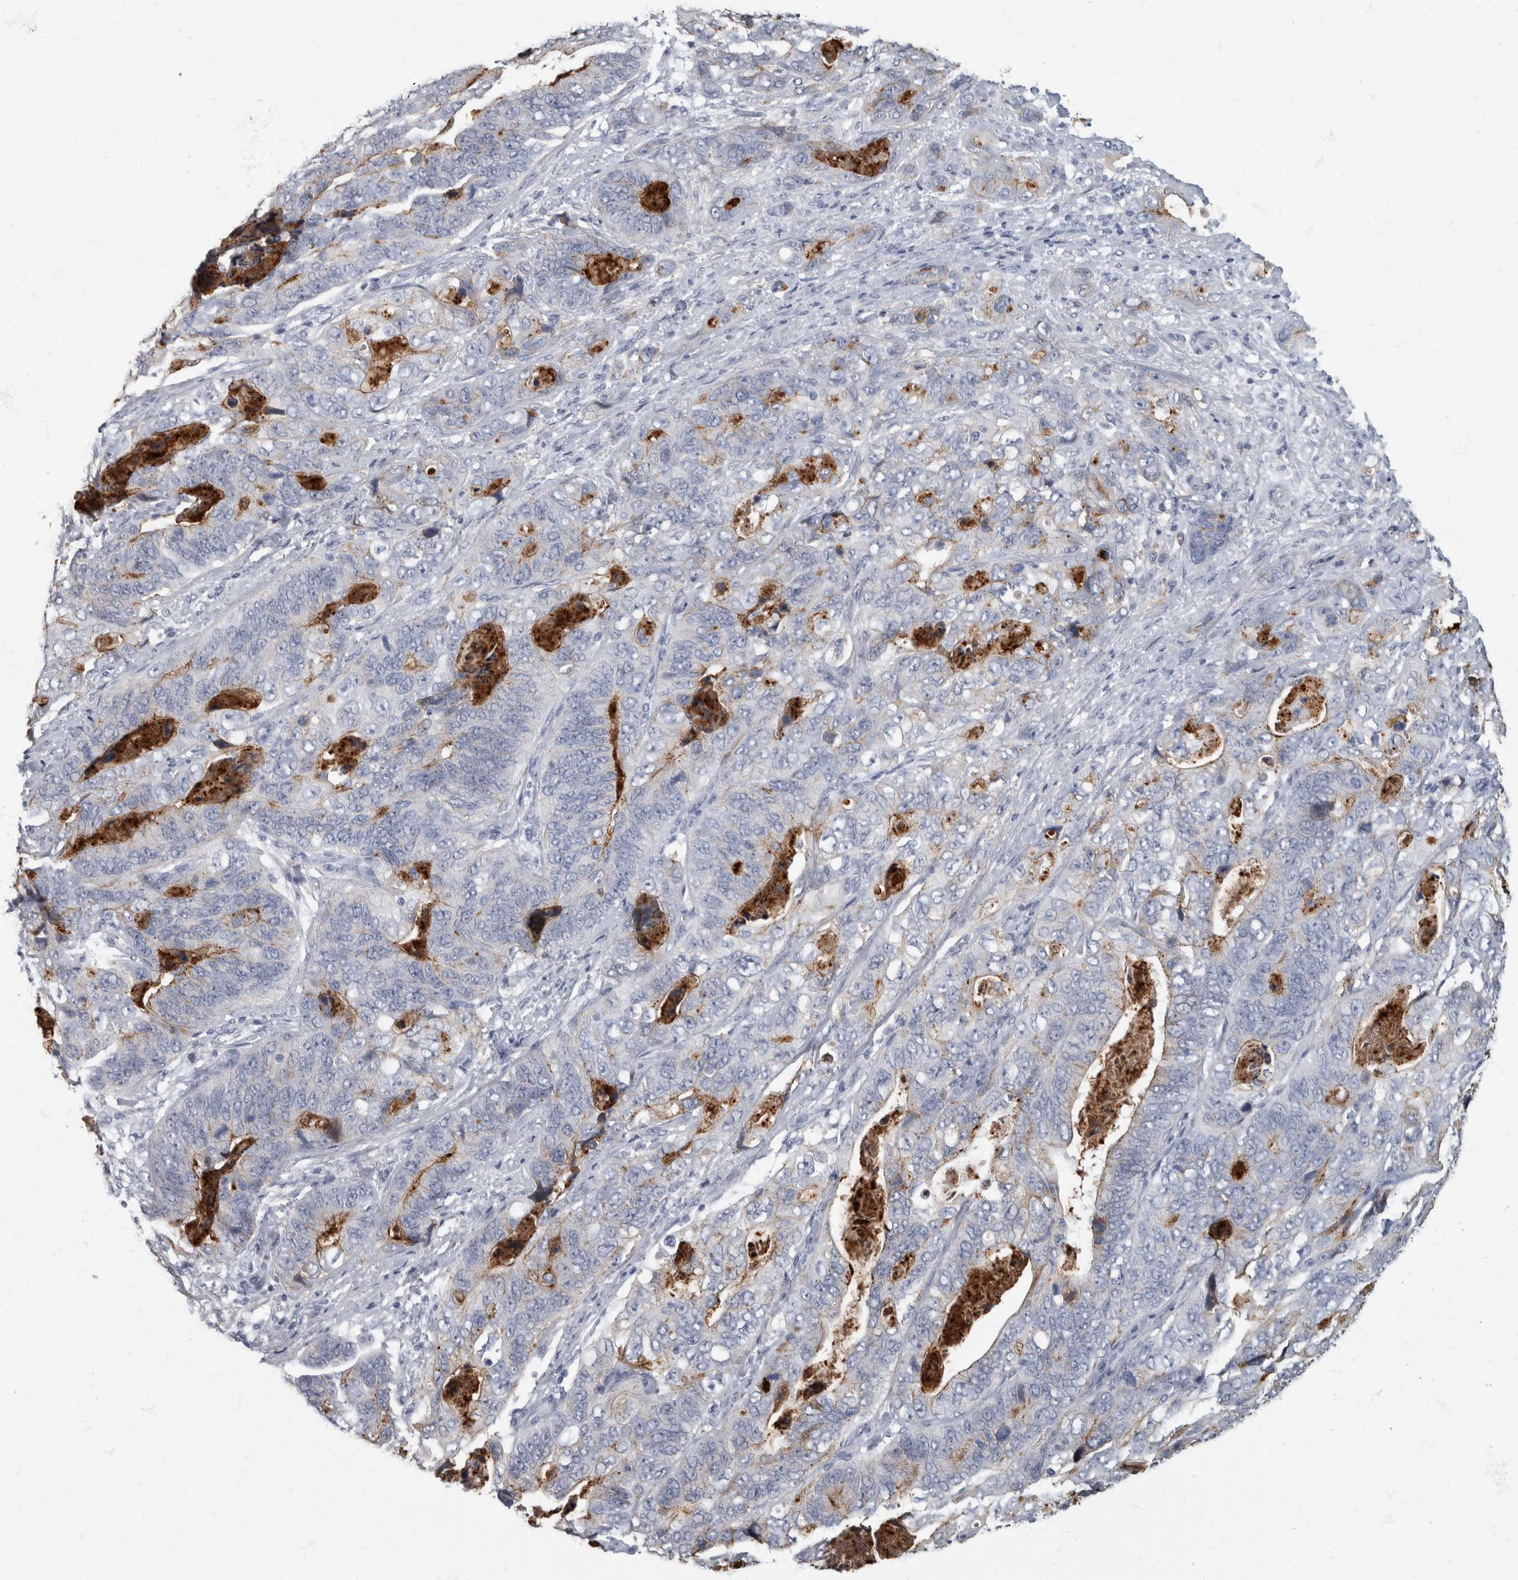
{"staining": {"intensity": "moderate", "quantity": "<25%", "location": "cytoplasmic/membranous"}, "tissue": "stomach cancer", "cell_type": "Tumor cells", "image_type": "cancer", "snomed": [{"axis": "morphology", "description": "Adenocarcinoma, NOS"}, {"axis": "topography", "description": "Stomach"}], "caption": "Protein staining by IHC shows moderate cytoplasmic/membranous positivity in about <25% of tumor cells in stomach cancer. (Stains: DAB in brown, nuclei in blue, Microscopy: brightfield microscopy at high magnification).", "gene": "DSG2", "patient": {"sex": "female", "age": 89}}